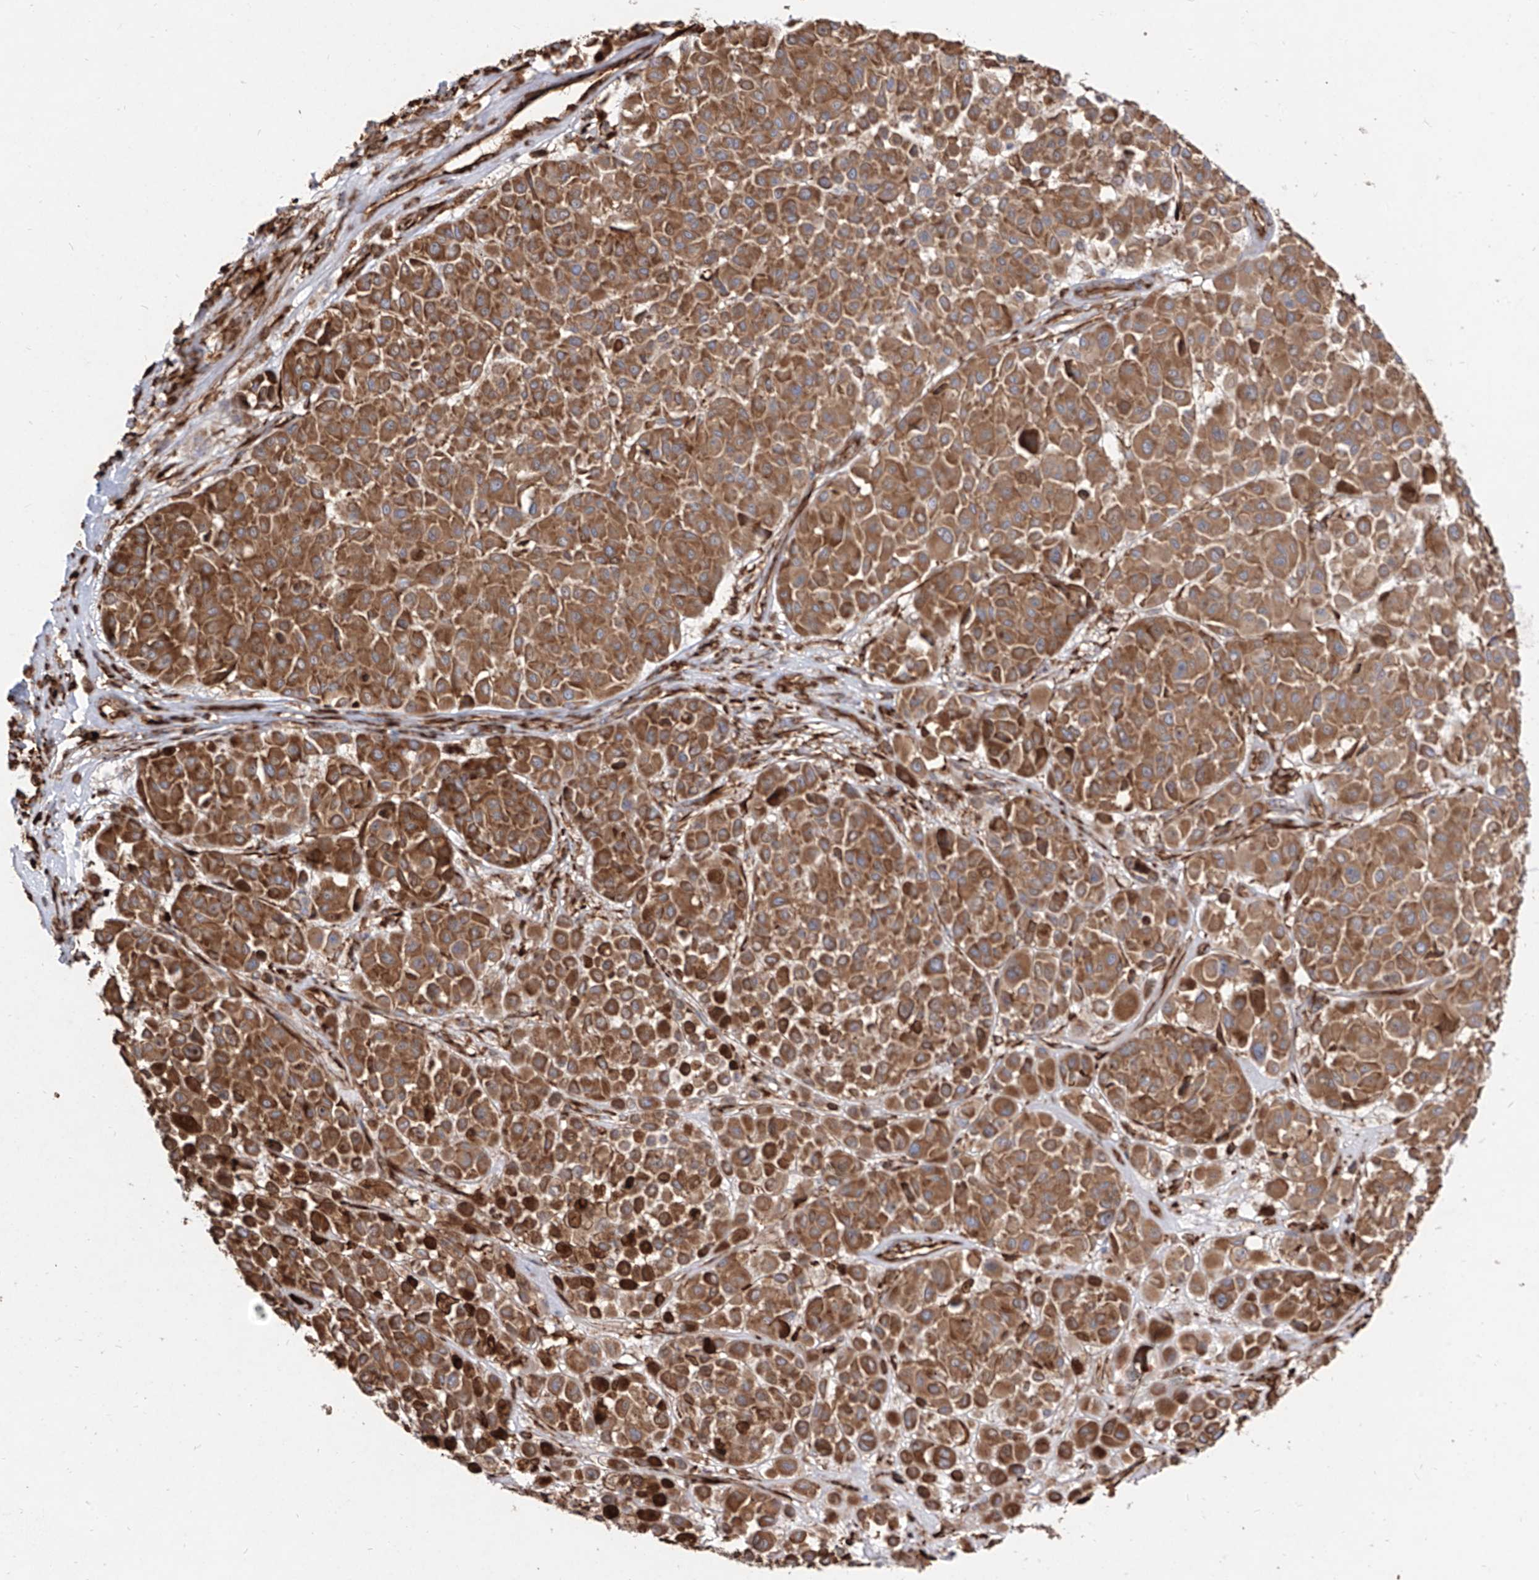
{"staining": {"intensity": "strong", "quantity": ">75%", "location": "cytoplasmic/membranous"}, "tissue": "melanoma", "cell_type": "Tumor cells", "image_type": "cancer", "snomed": [{"axis": "morphology", "description": "Malignant melanoma, Metastatic site"}, {"axis": "topography", "description": "Soft tissue"}], "caption": "Approximately >75% of tumor cells in malignant melanoma (metastatic site) demonstrate strong cytoplasmic/membranous protein staining as visualized by brown immunohistochemical staining.", "gene": "RPS25", "patient": {"sex": "male", "age": 41}}